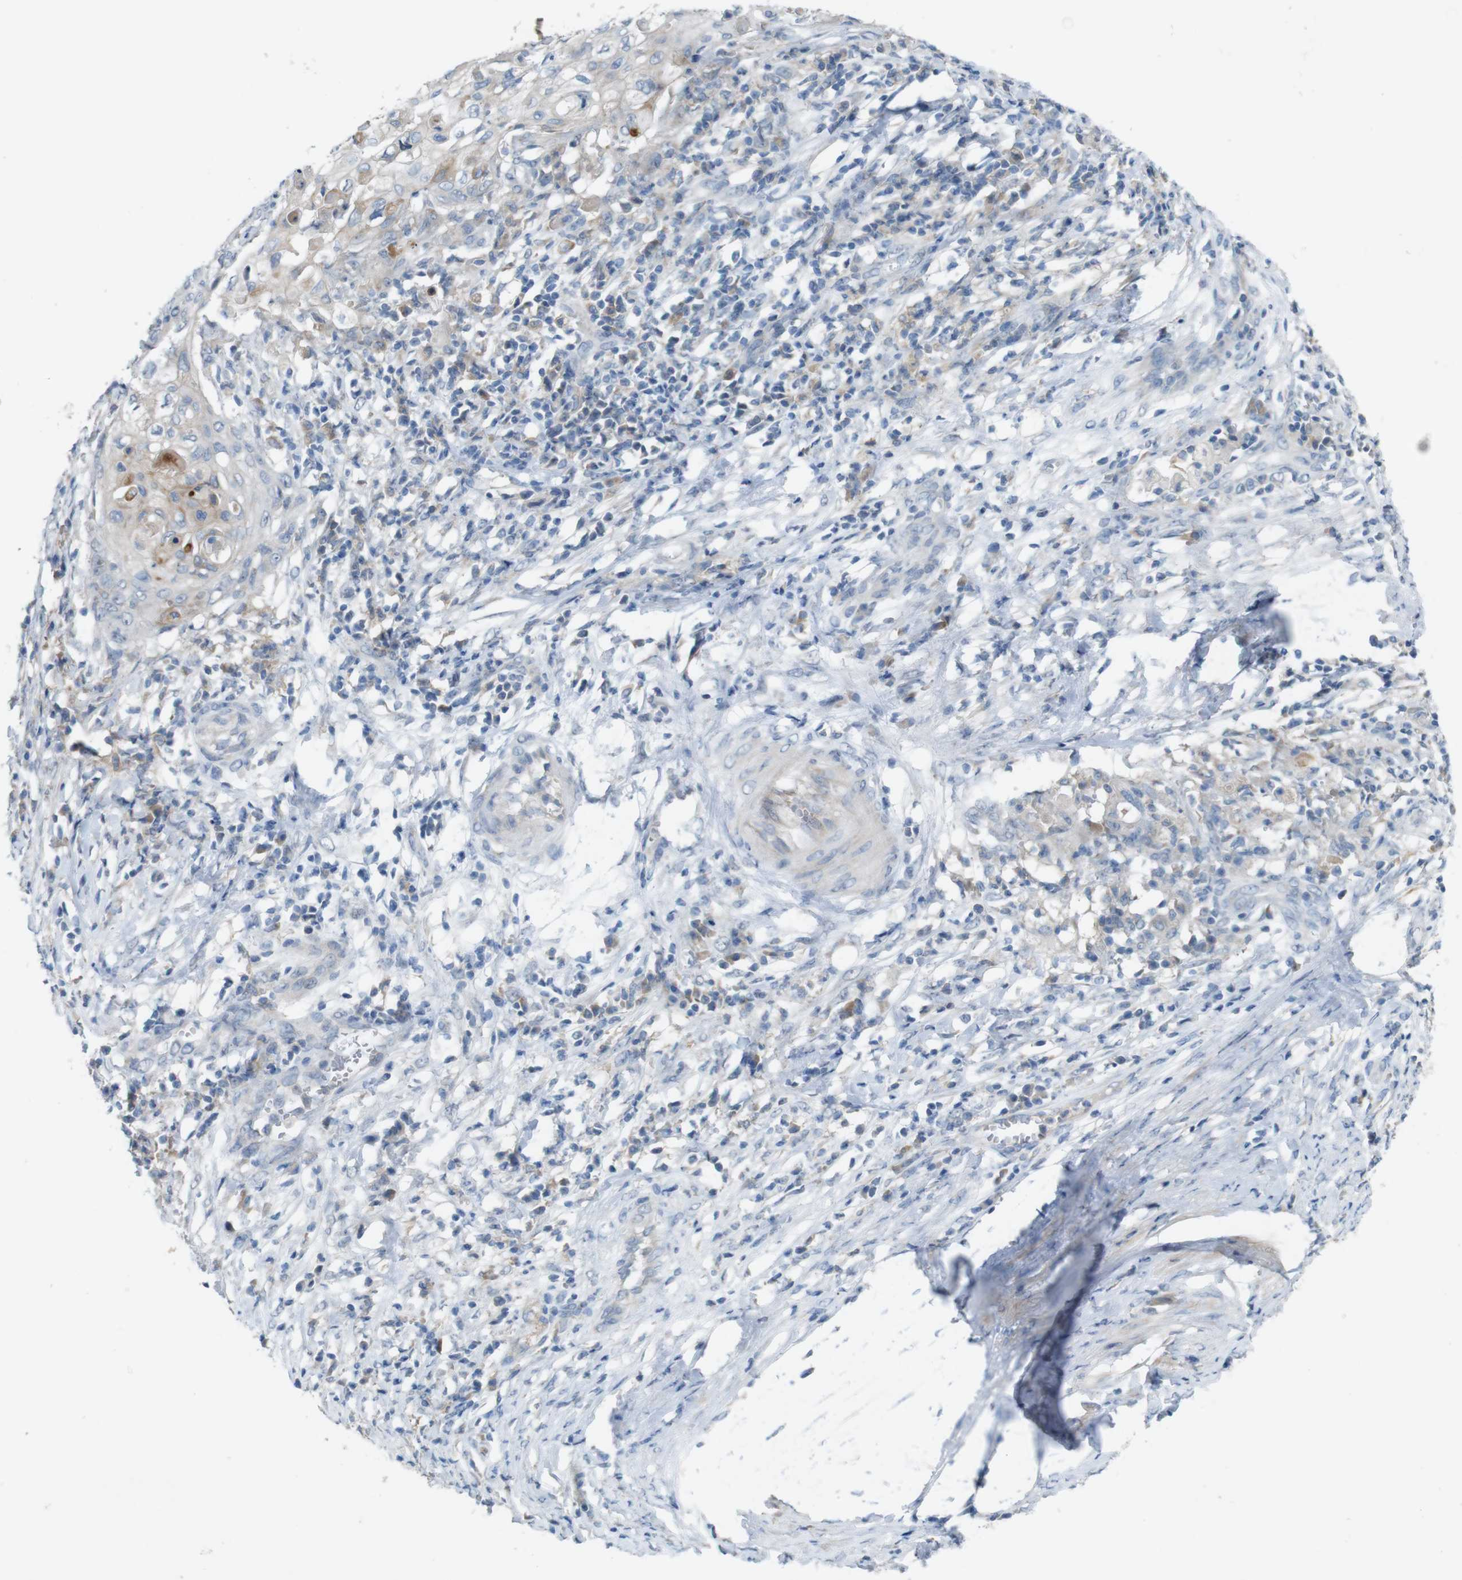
{"staining": {"intensity": "moderate", "quantity": "<25%", "location": "cytoplasmic/membranous"}, "tissue": "cervical cancer", "cell_type": "Tumor cells", "image_type": "cancer", "snomed": [{"axis": "morphology", "description": "Squamous cell carcinoma, NOS"}, {"axis": "topography", "description": "Cervix"}], "caption": "Cervical cancer (squamous cell carcinoma) stained with immunohistochemistry (IHC) exhibits moderate cytoplasmic/membranous positivity in about <25% of tumor cells.", "gene": "MOGAT3", "patient": {"sex": "female", "age": 39}}